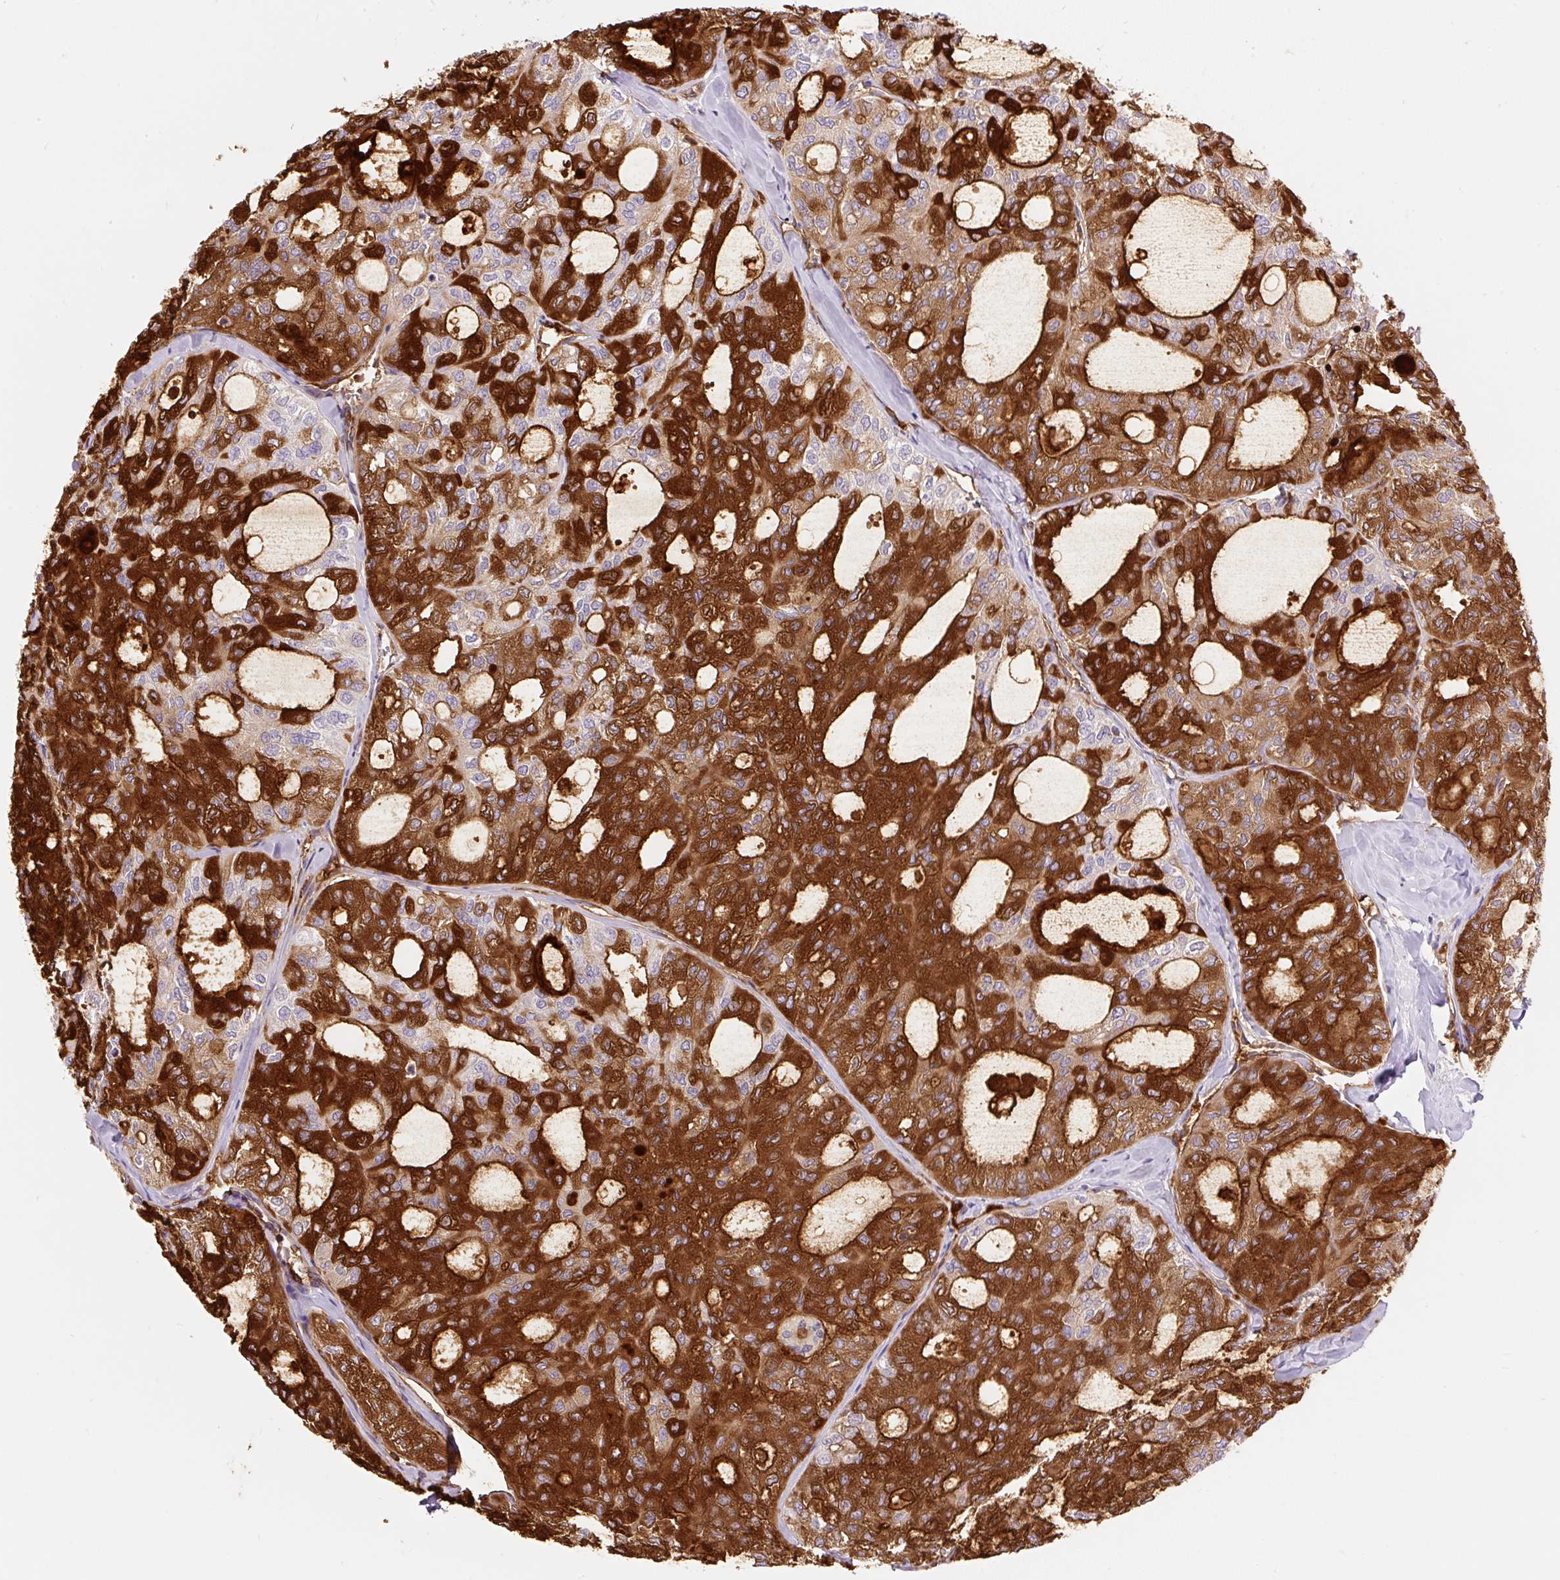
{"staining": {"intensity": "strong", "quantity": ">75%", "location": "cytoplasmic/membranous"}, "tissue": "thyroid cancer", "cell_type": "Tumor cells", "image_type": "cancer", "snomed": [{"axis": "morphology", "description": "Follicular adenoma carcinoma, NOS"}, {"axis": "topography", "description": "Thyroid gland"}], "caption": "A high-resolution photomicrograph shows immunohistochemistry staining of follicular adenoma carcinoma (thyroid), which demonstrates strong cytoplasmic/membranous positivity in about >75% of tumor cells.", "gene": "TMEM150C", "patient": {"sex": "male", "age": 75}}